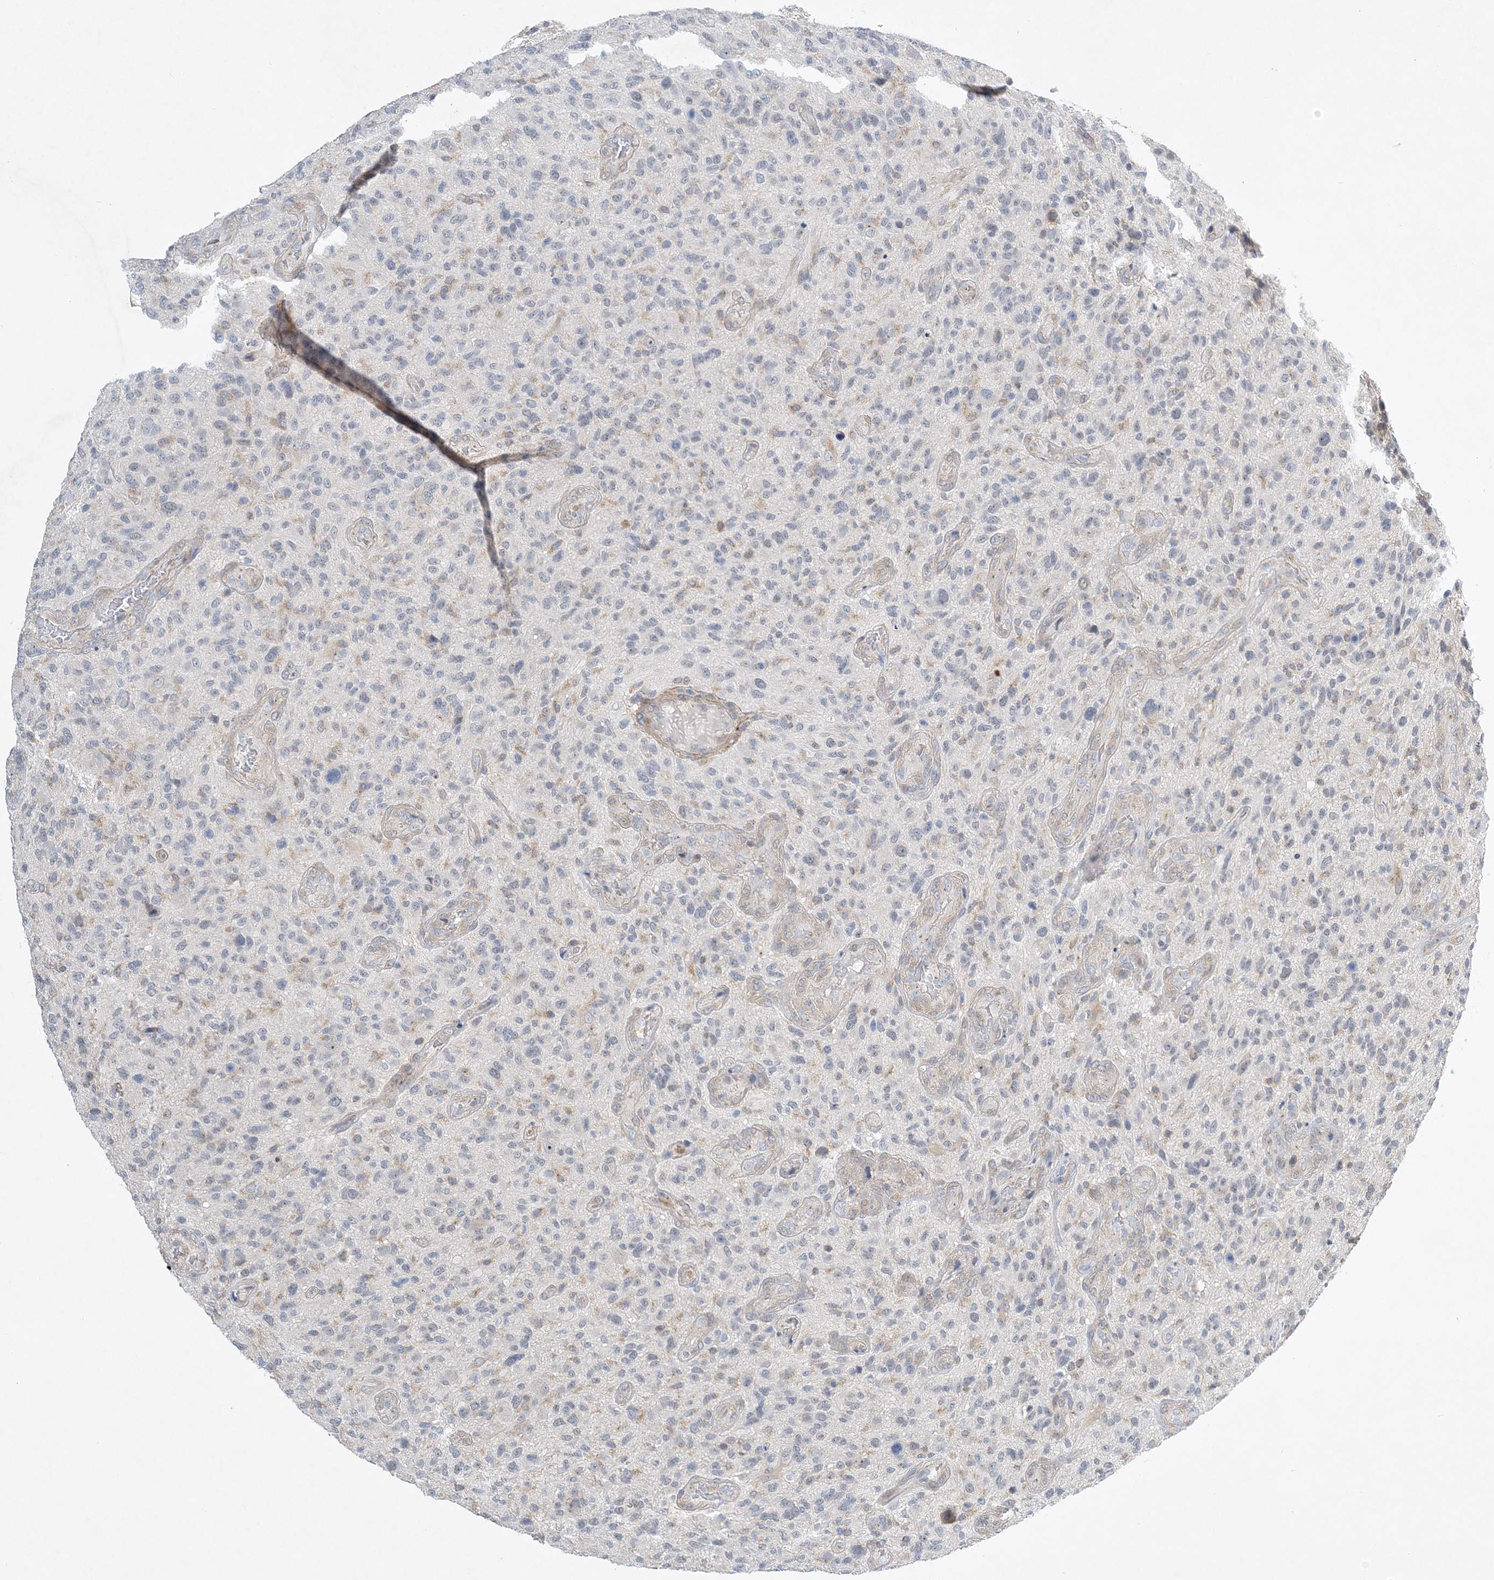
{"staining": {"intensity": "negative", "quantity": "none", "location": "none"}, "tissue": "glioma", "cell_type": "Tumor cells", "image_type": "cancer", "snomed": [{"axis": "morphology", "description": "Glioma, malignant, High grade"}, {"axis": "topography", "description": "Brain"}], "caption": "IHC histopathology image of high-grade glioma (malignant) stained for a protein (brown), which exhibits no expression in tumor cells.", "gene": "ANKRD35", "patient": {"sex": "male", "age": 47}}